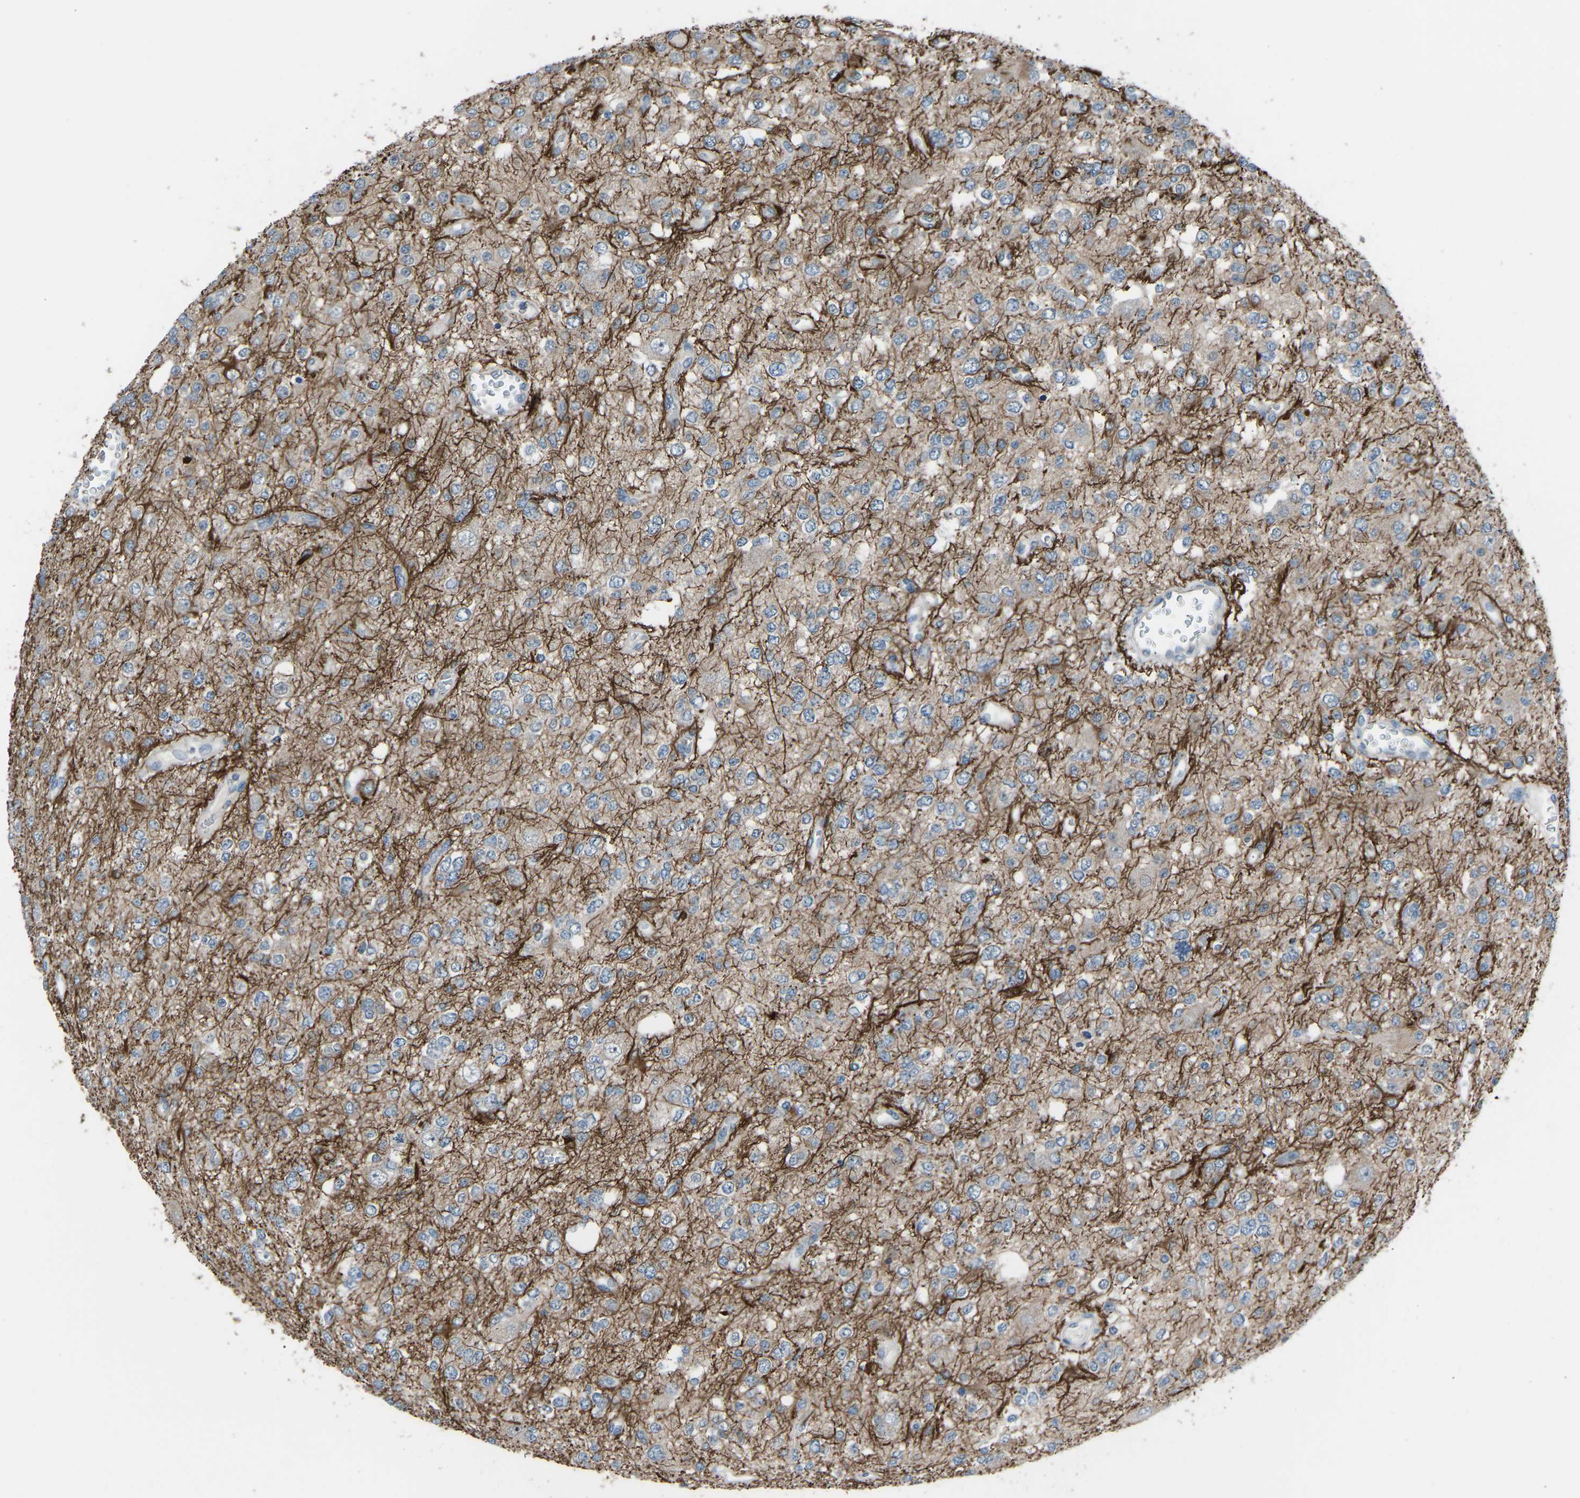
{"staining": {"intensity": "weak", "quantity": ">75%", "location": "cytoplasmic/membranous"}, "tissue": "glioma", "cell_type": "Tumor cells", "image_type": "cancer", "snomed": [{"axis": "morphology", "description": "Glioma, malignant, Low grade"}, {"axis": "topography", "description": "Brain"}], "caption": "Glioma stained with a protein marker shows weak staining in tumor cells.", "gene": "CDK2AP1", "patient": {"sex": "male", "age": 38}}